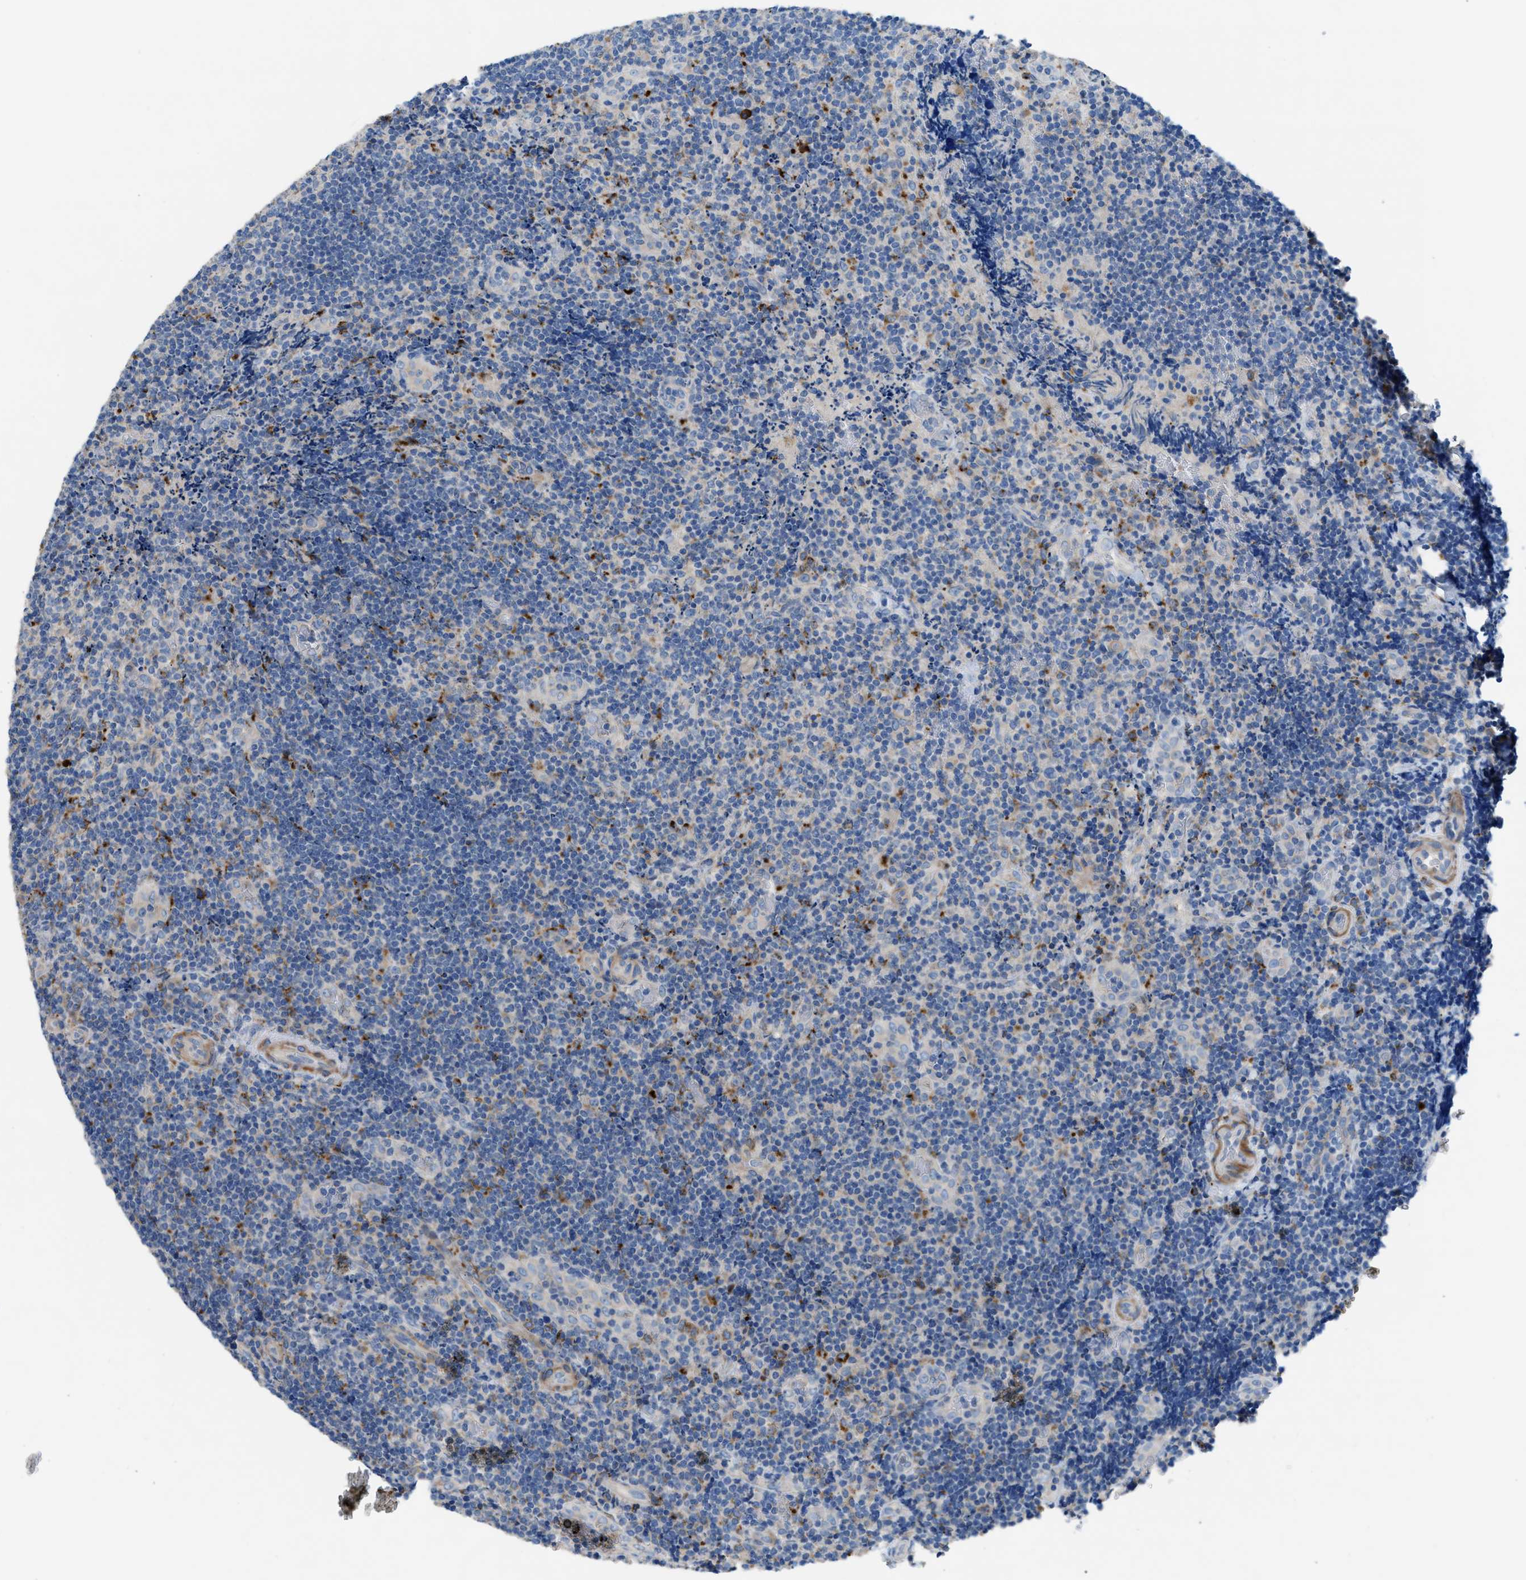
{"staining": {"intensity": "moderate", "quantity": "<25%", "location": "cytoplasmic/membranous"}, "tissue": "lymphoma", "cell_type": "Tumor cells", "image_type": "cancer", "snomed": [{"axis": "morphology", "description": "Malignant lymphoma, non-Hodgkin's type, High grade"}, {"axis": "topography", "description": "Tonsil"}], "caption": "The image displays immunohistochemical staining of lymphoma. There is moderate cytoplasmic/membranous expression is seen in about <25% of tumor cells.", "gene": "AOAH", "patient": {"sex": "female", "age": 36}}